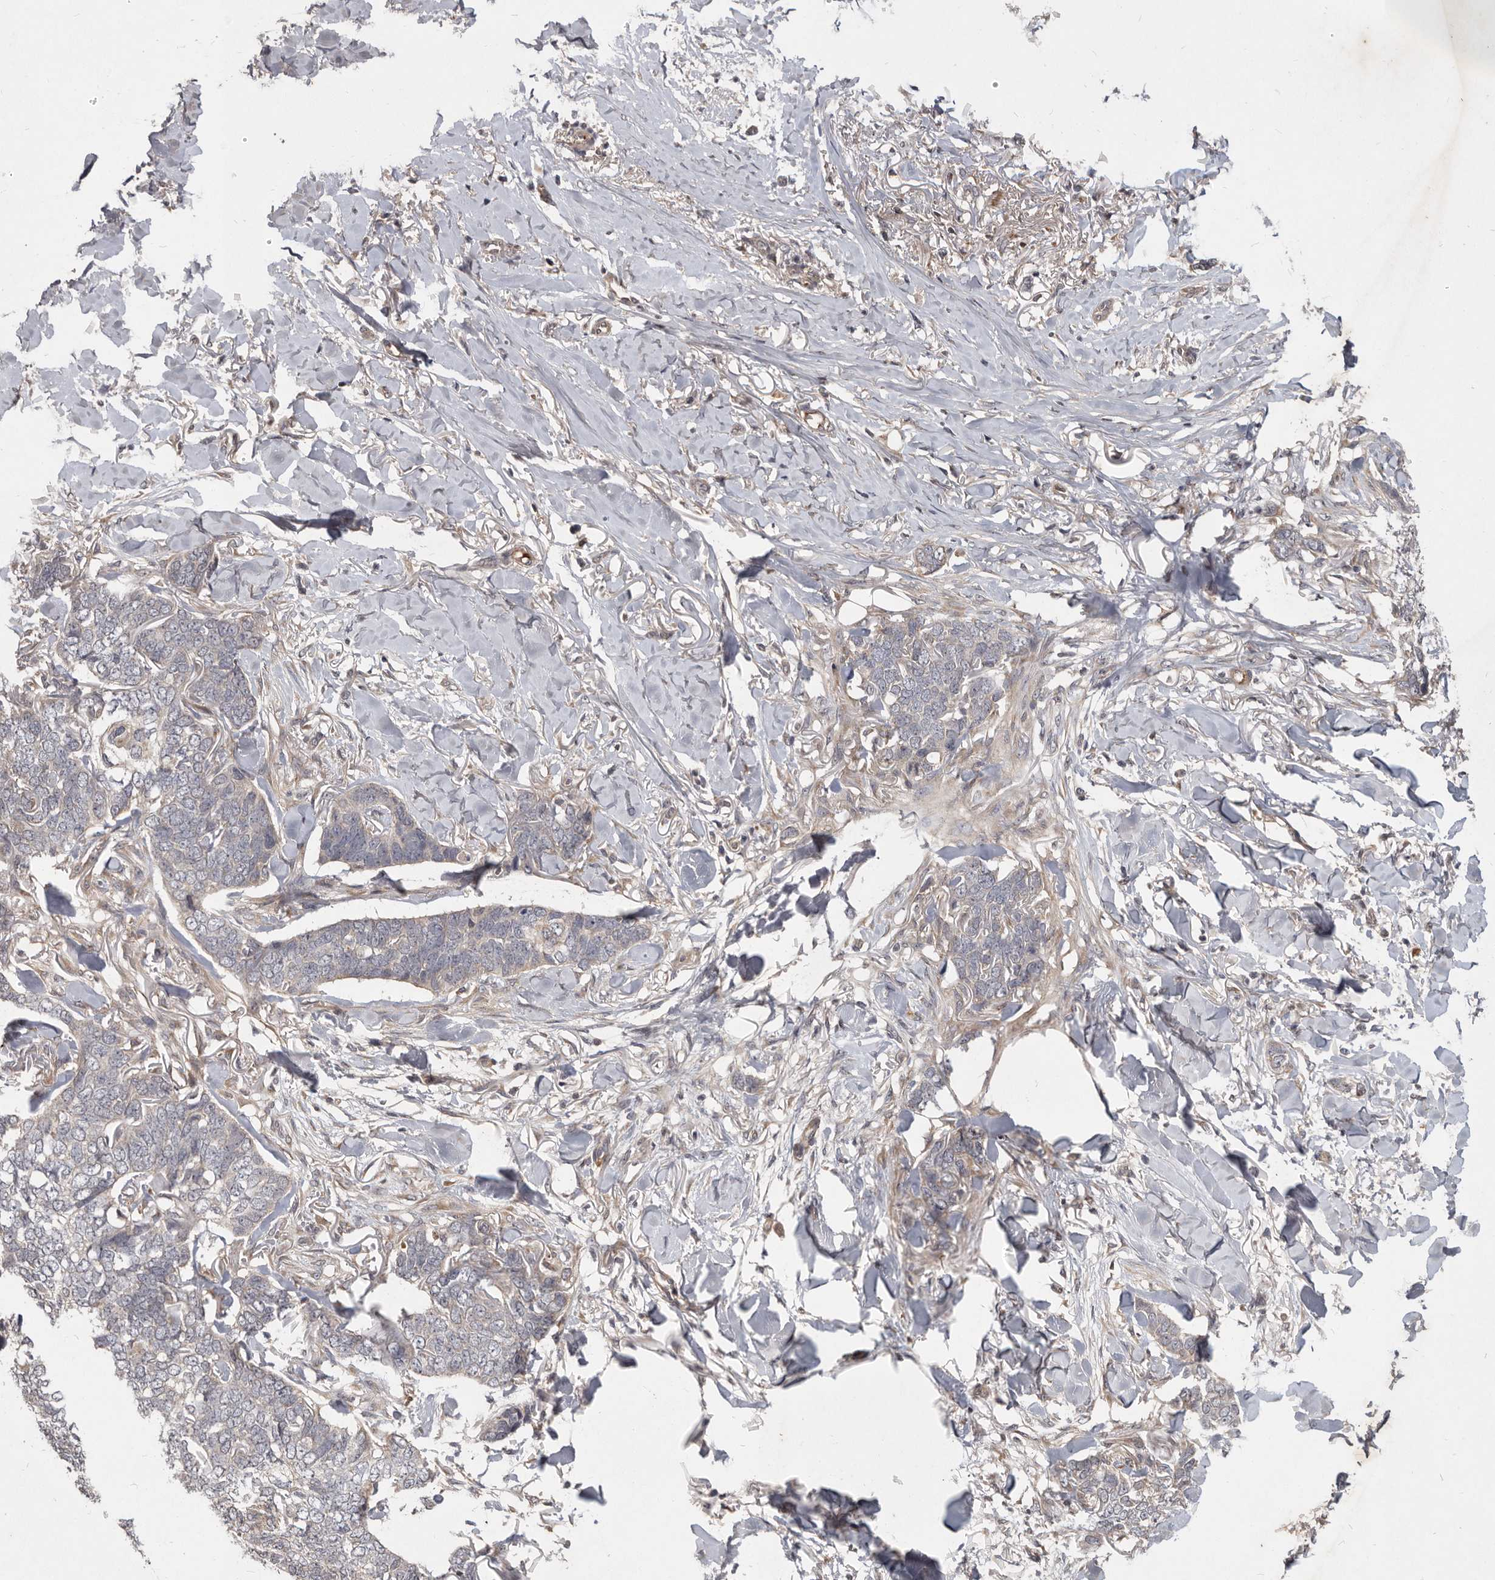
{"staining": {"intensity": "negative", "quantity": "none", "location": "none"}, "tissue": "skin cancer", "cell_type": "Tumor cells", "image_type": "cancer", "snomed": [{"axis": "morphology", "description": "Normal tissue, NOS"}, {"axis": "morphology", "description": "Basal cell carcinoma"}, {"axis": "topography", "description": "Skin"}], "caption": "Histopathology image shows no protein positivity in tumor cells of basal cell carcinoma (skin) tissue. Nuclei are stained in blue.", "gene": "DNAJC28", "patient": {"sex": "male", "age": 77}}